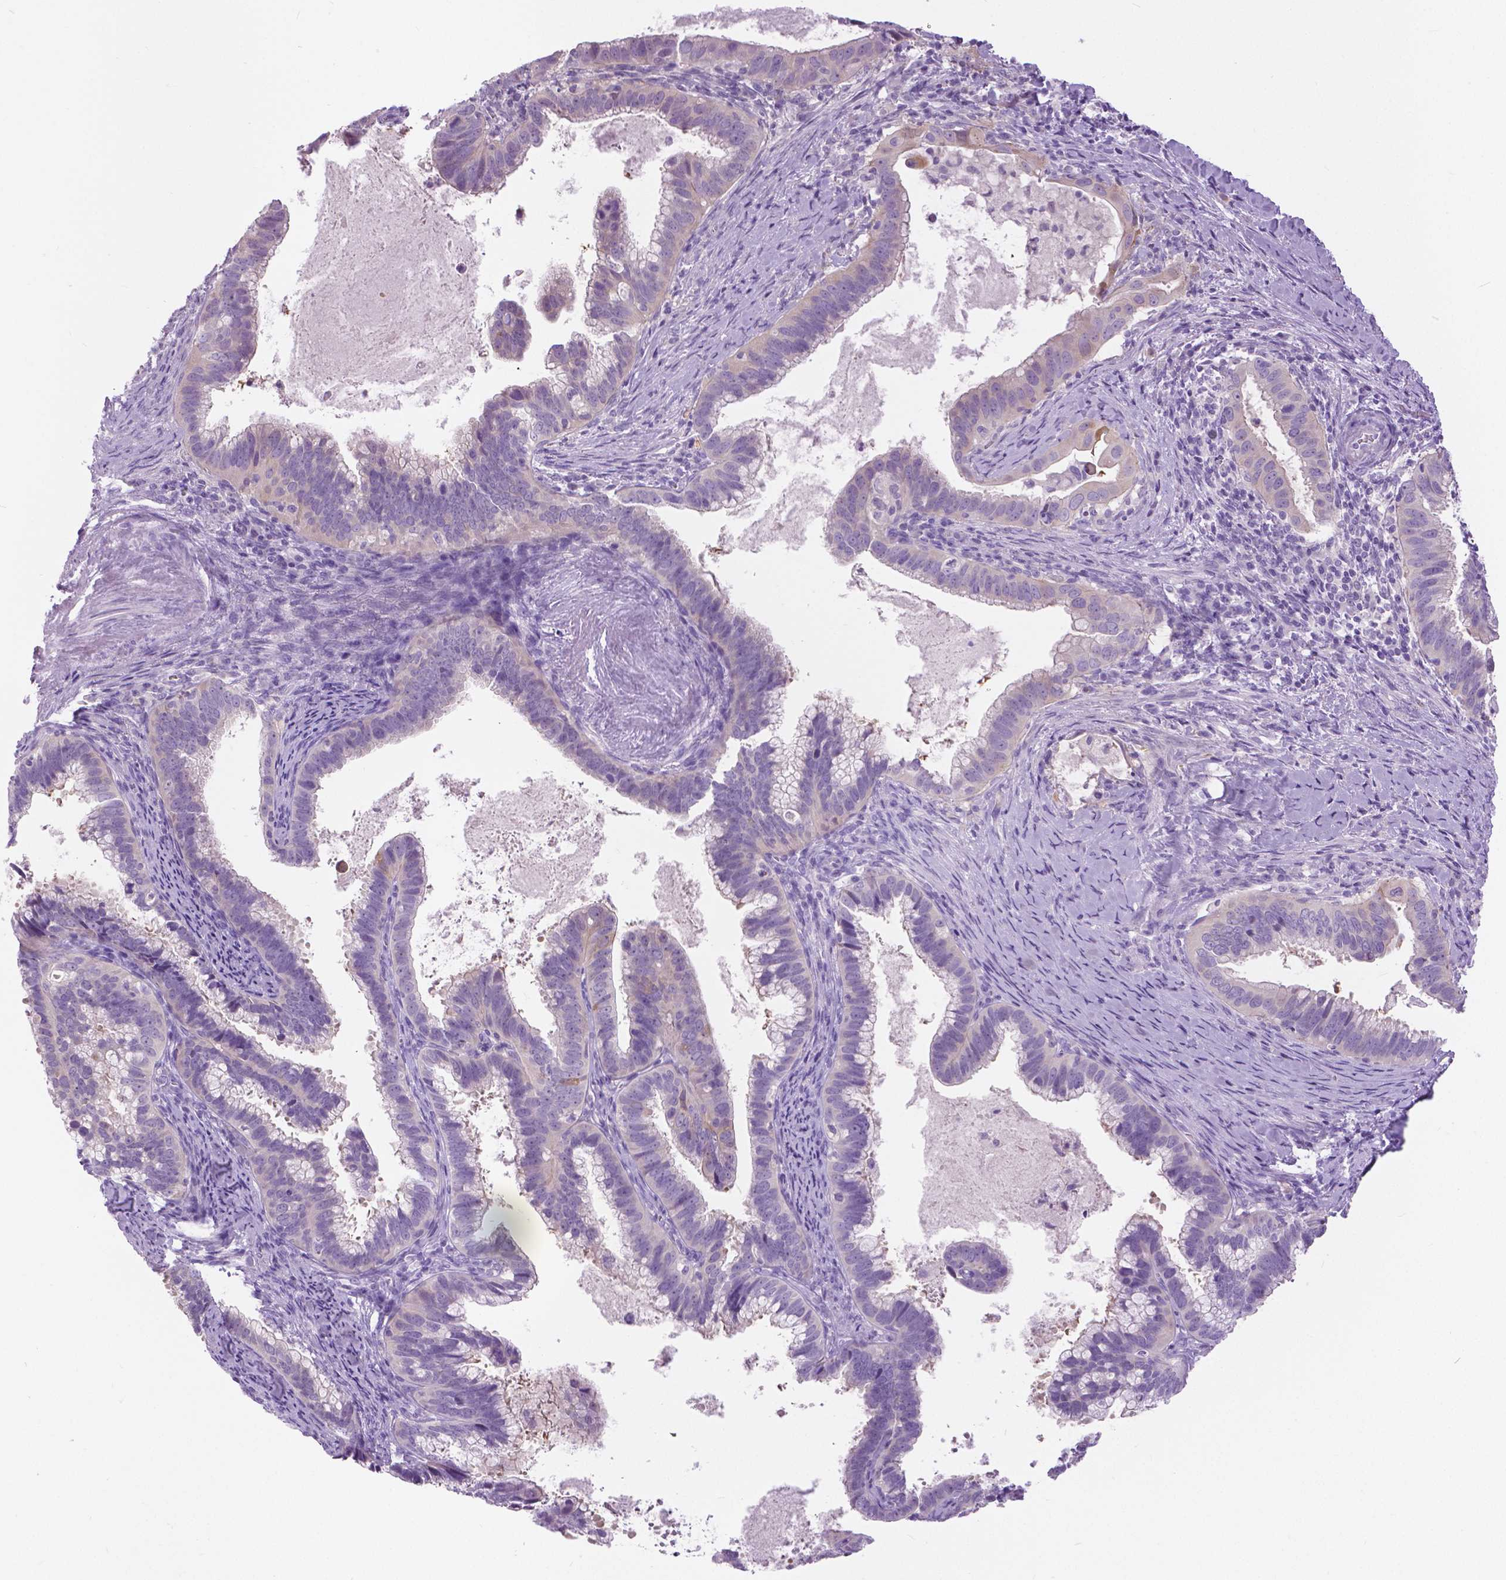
{"staining": {"intensity": "weak", "quantity": "<25%", "location": "cytoplasmic/membranous"}, "tissue": "cervical cancer", "cell_type": "Tumor cells", "image_type": "cancer", "snomed": [{"axis": "morphology", "description": "Adenocarcinoma, NOS"}, {"axis": "topography", "description": "Cervix"}], "caption": "Immunohistochemistry of human adenocarcinoma (cervical) displays no staining in tumor cells.", "gene": "TP53TG5", "patient": {"sex": "female", "age": 61}}